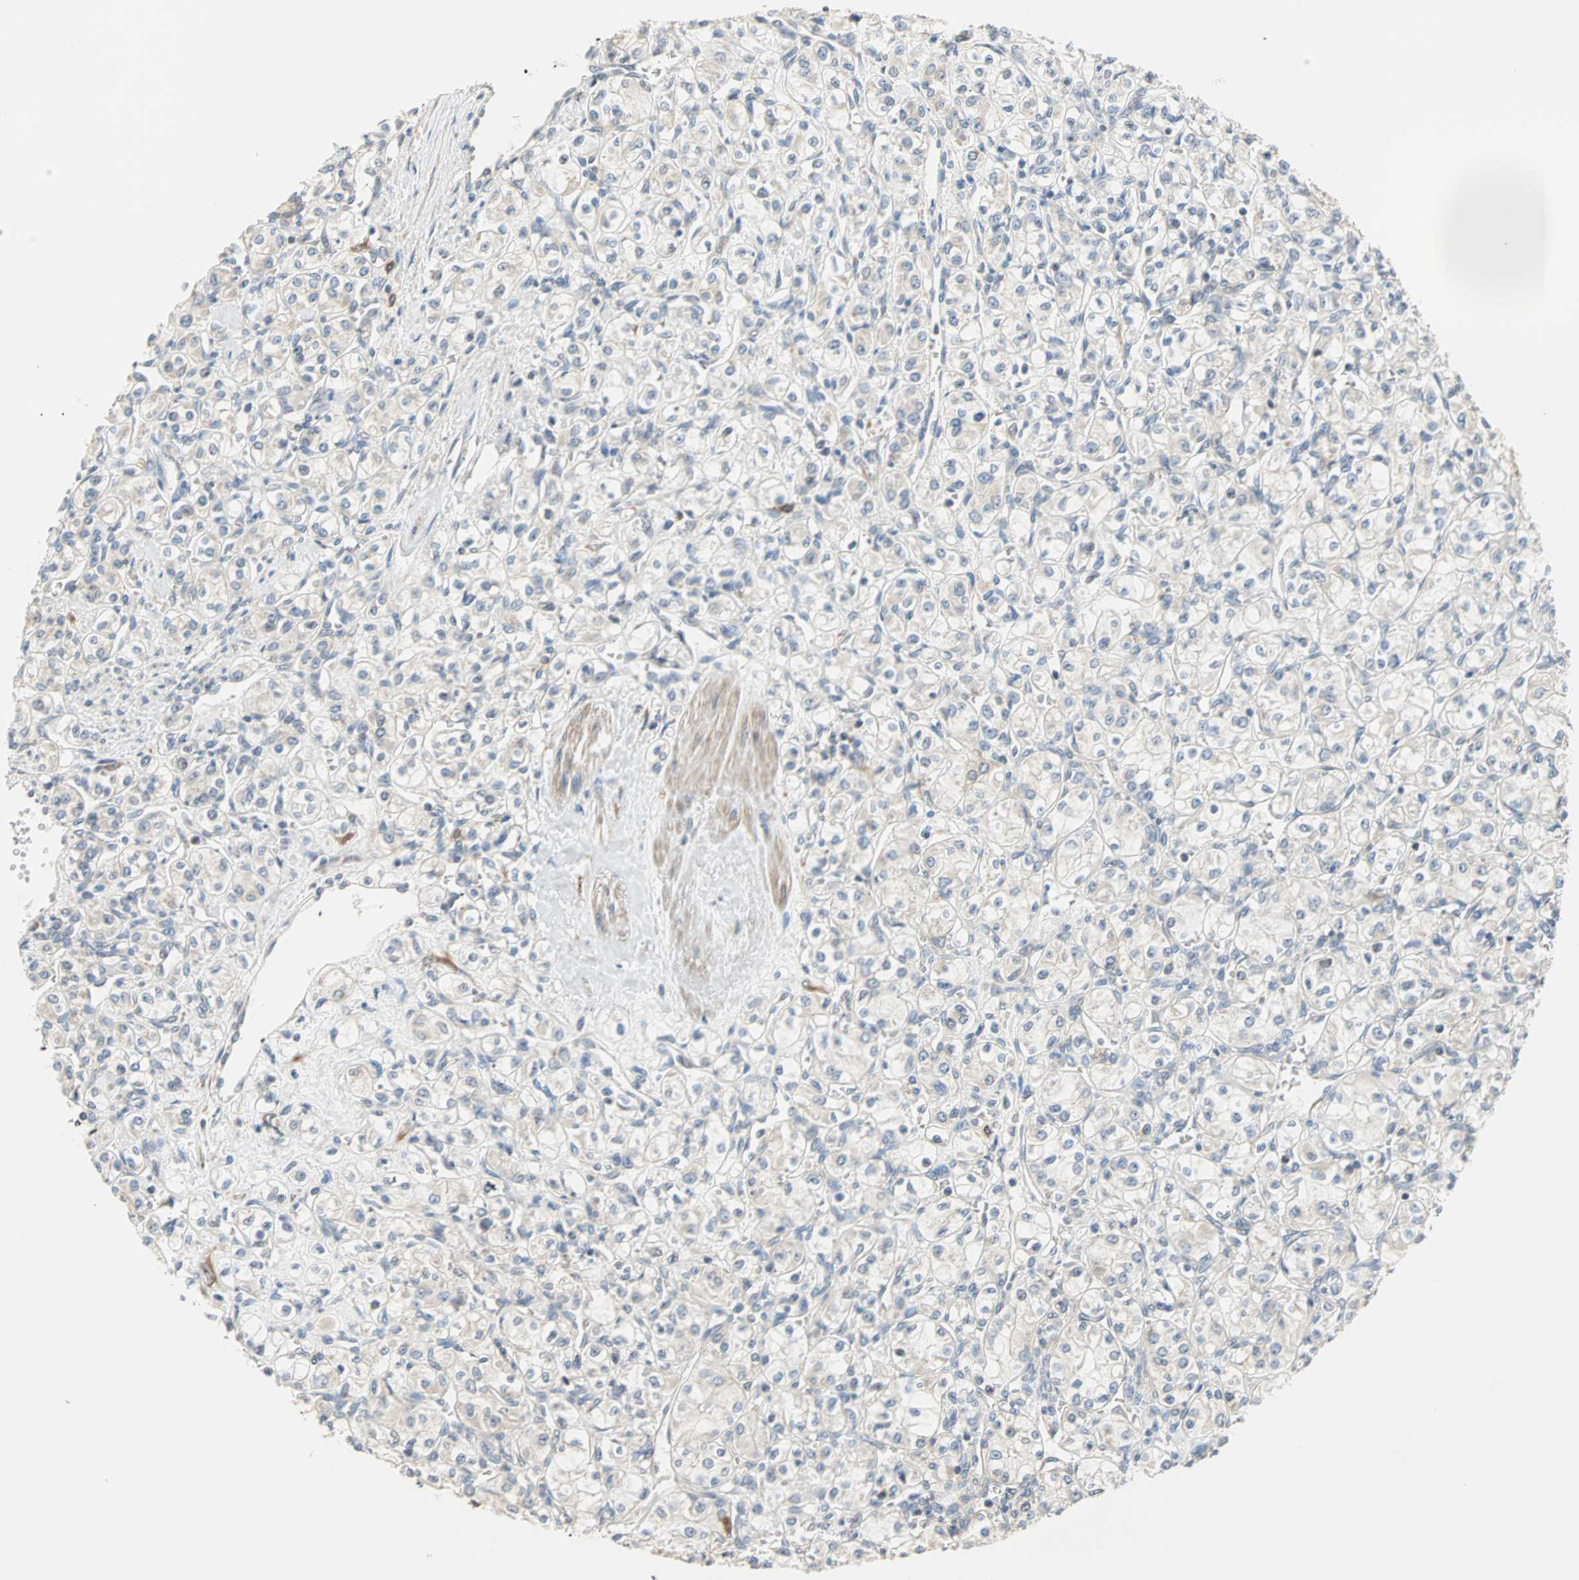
{"staining": {"intensity": "weak", "quantity": "<25%", "location": "cytoplasmic/membranous"}, "tissue": "renal cancer", "cell_type": "Tumor cells", "image_type": "cancer", "snomed": [{"axis": "morphology", "description": "Adenocarcinoma, NOS"}, {"axis": "topography", "description": "Kidney"}], "caption": "Tumor cells are negative for protein expression in human renal adenocarcinoma.", "gene": "SAR1A", "patient": {"sex": "male", "age": 77}}